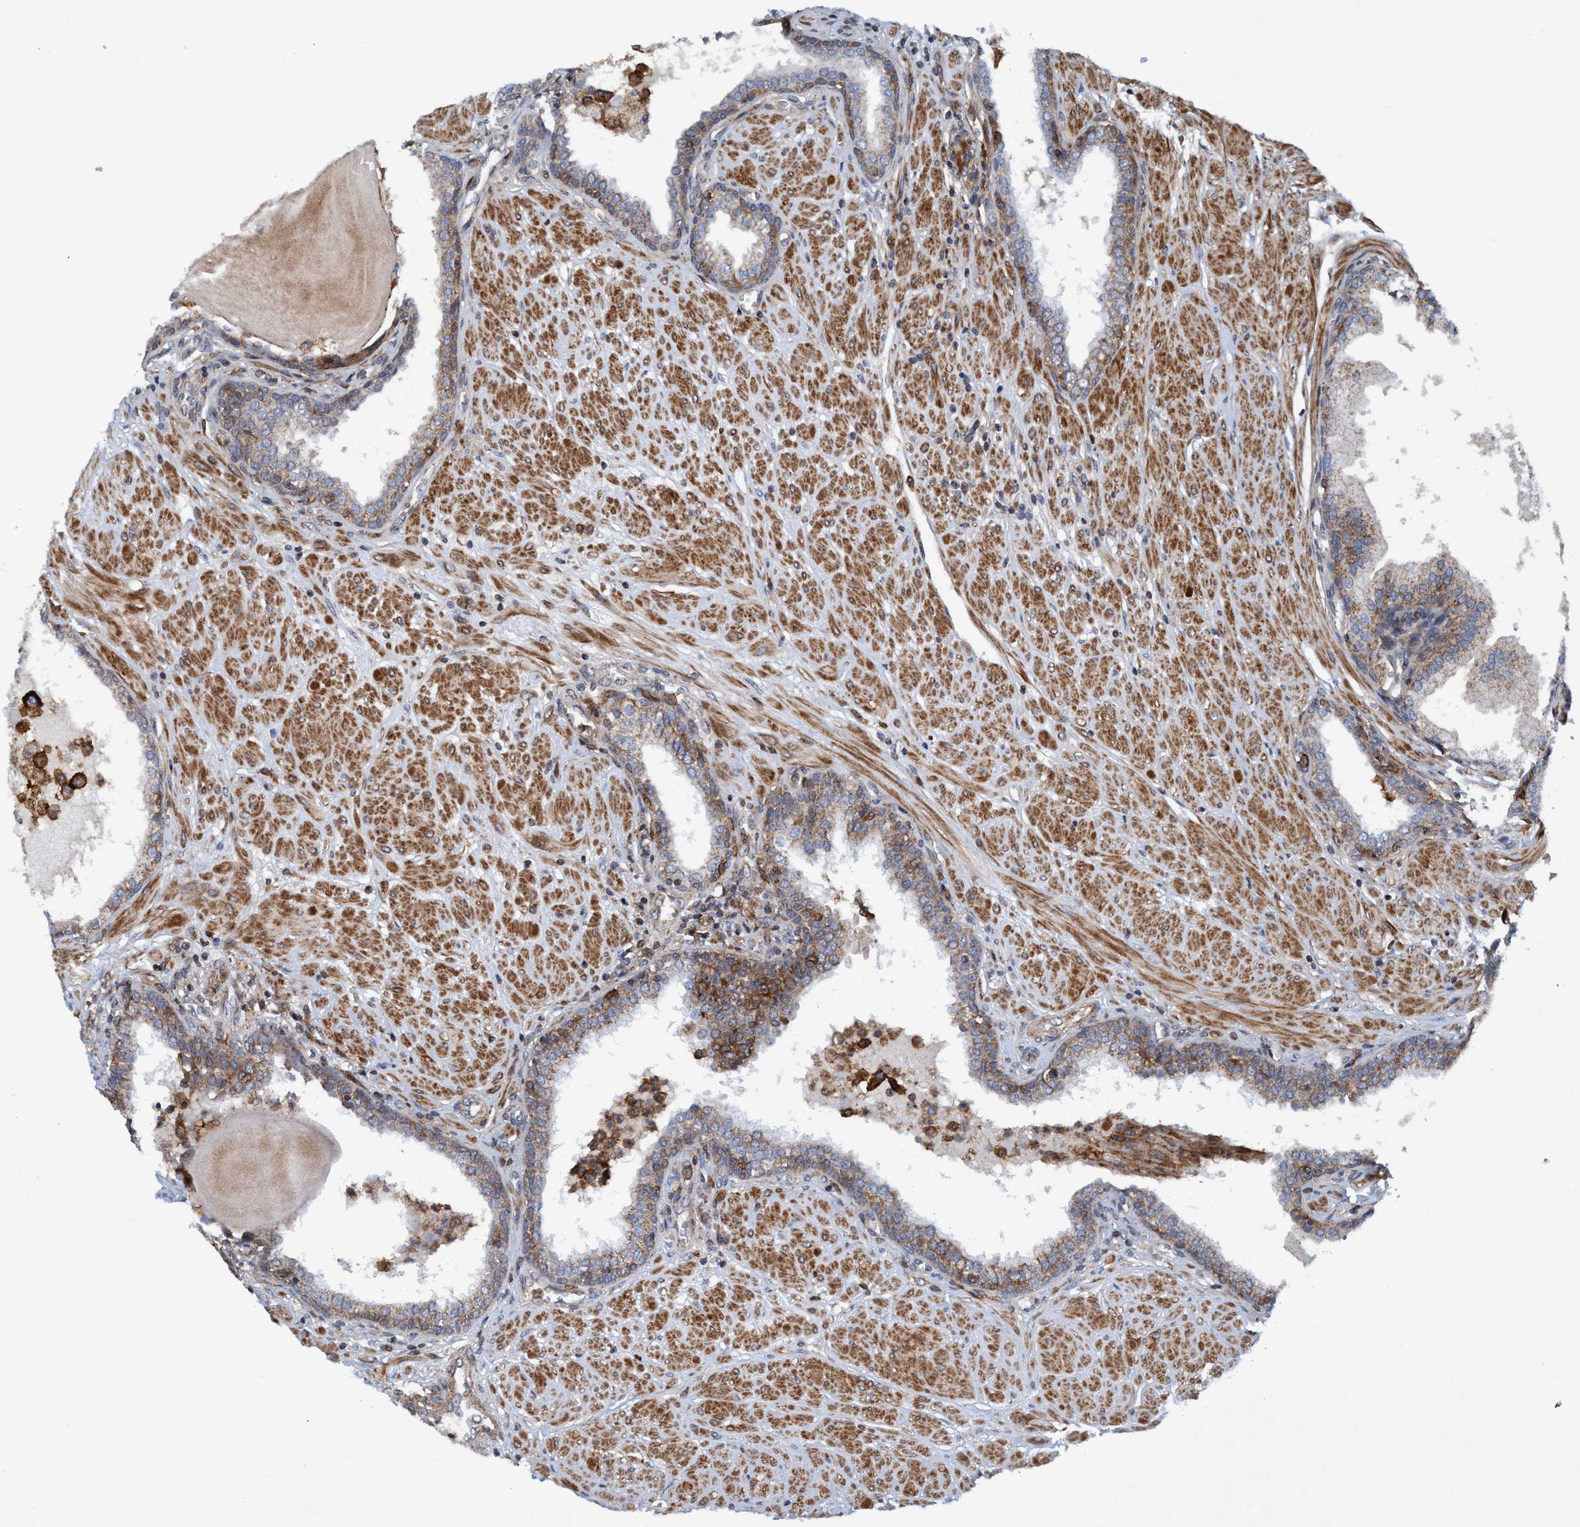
{"staining": {"intensity": "moderate", "quantity": ">75%", "location": "cytoplasmic/membranous"}, "tissue": "prostate", "cell_type": "Glandular cells", "image_type": "normal", "snomed": [{"axis": "morphology", "description": "Normal tissue, NOS"}, {"axis": "topography", "description": "Prostate"}], "caption": "Immunohistochemistry (IHC) (DAB) staining of unremarkable human prostate demonstrates moderate cytoplasmic/membranous protein expression in approximately >75% of glandular cells.", "gene": "SLC16A3", "patient": {"sex": "male", "age": 51}}